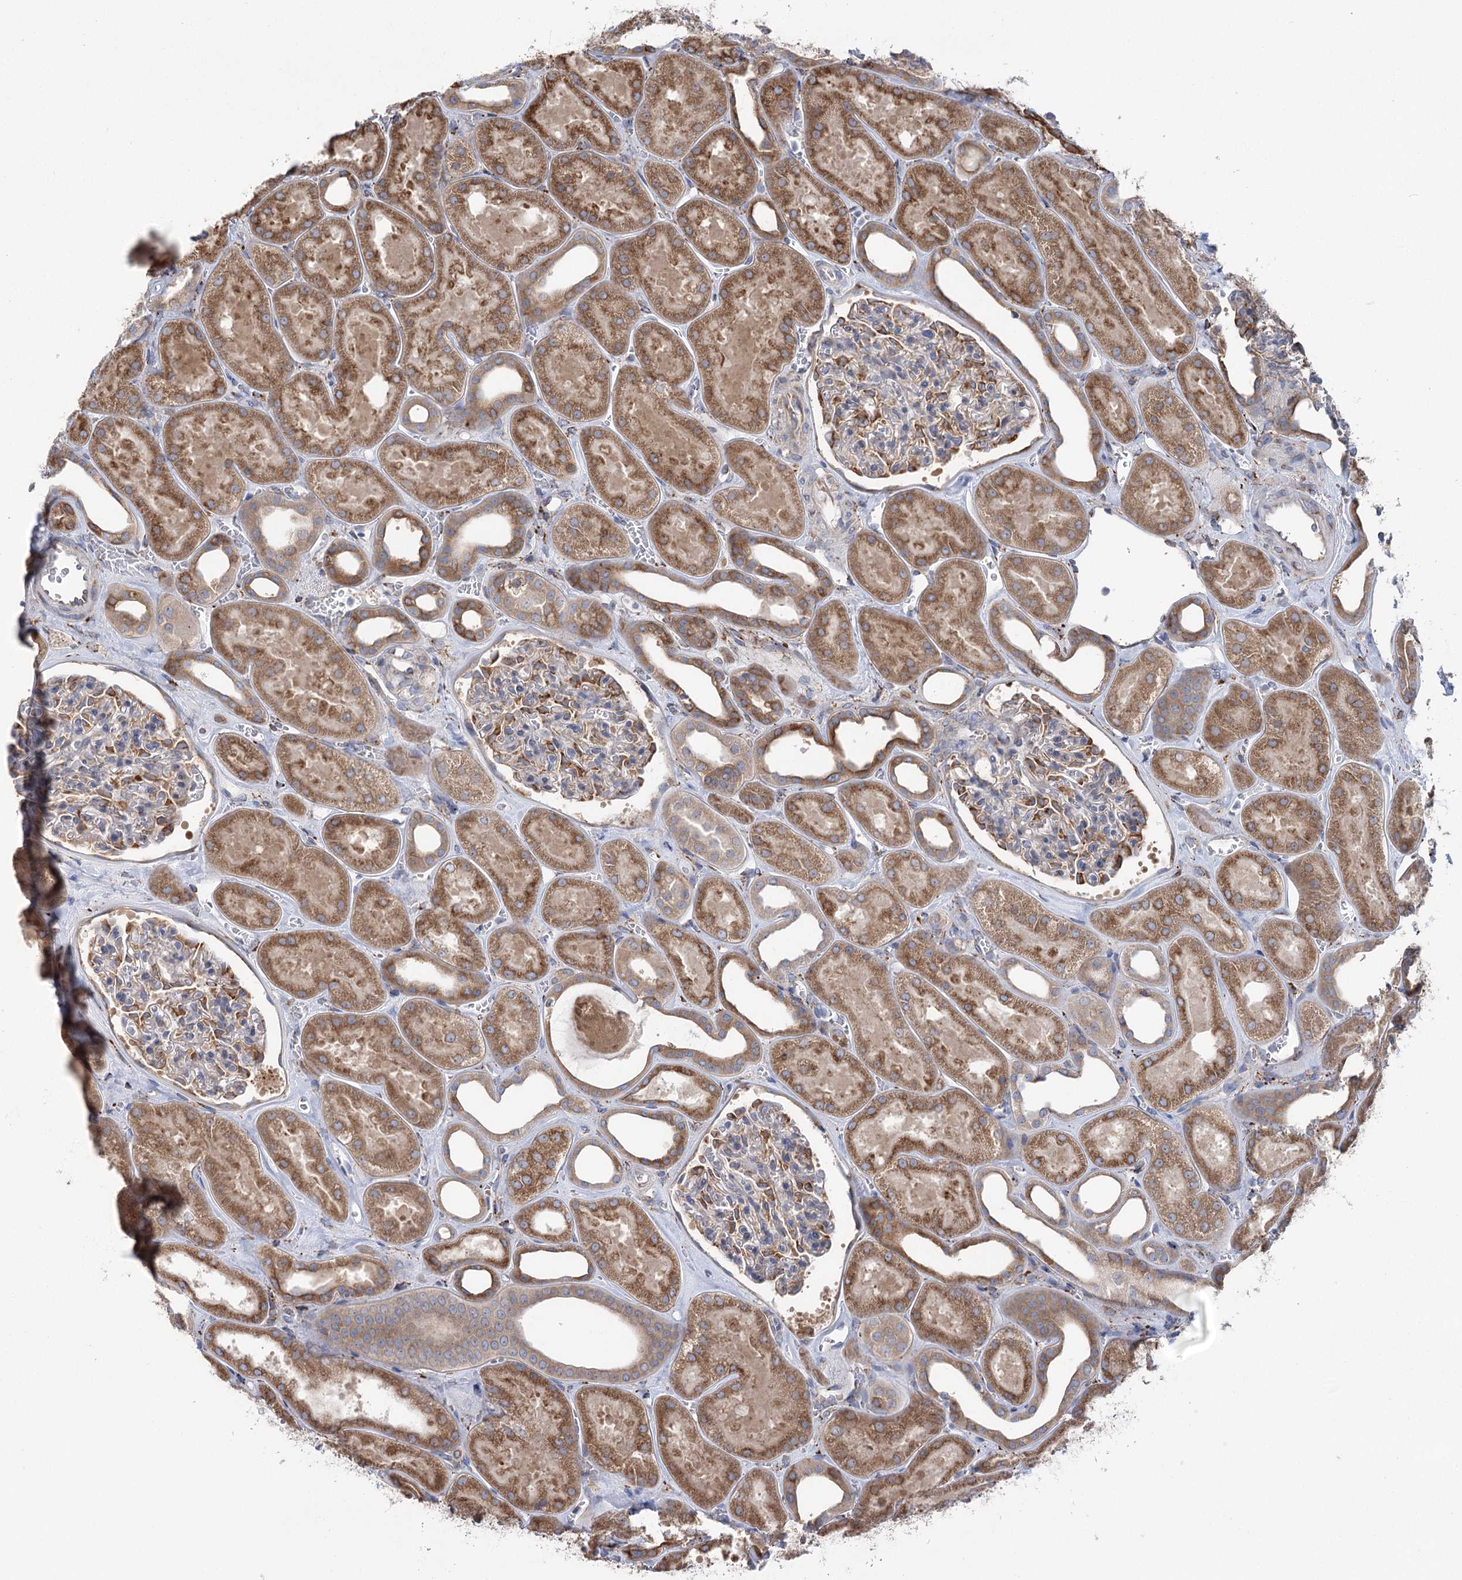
{"staining": {"intensity": "moderate", "quantity": "25%-75%", "location": "cytoplasmic/membranous"}, "tissue": "kidney", "cell_type": "Cells in glomeruli", "image_type": "normal", "snomed": [{"axis": "morphology", "description": "Normal tissue, NOS"}, {"axis": "morphology", "description": "Adenocarcinoma, NOS"}, {"axis": "topography", "description": "Kidney"}], "caption": "The image reveals a brown stain indicating the presence of a protein in the cytoplasmic/membranous of cells in glomeruli in kidney.", "gene": "METTL24", "patient": {"sex": "female", "age": 68}}